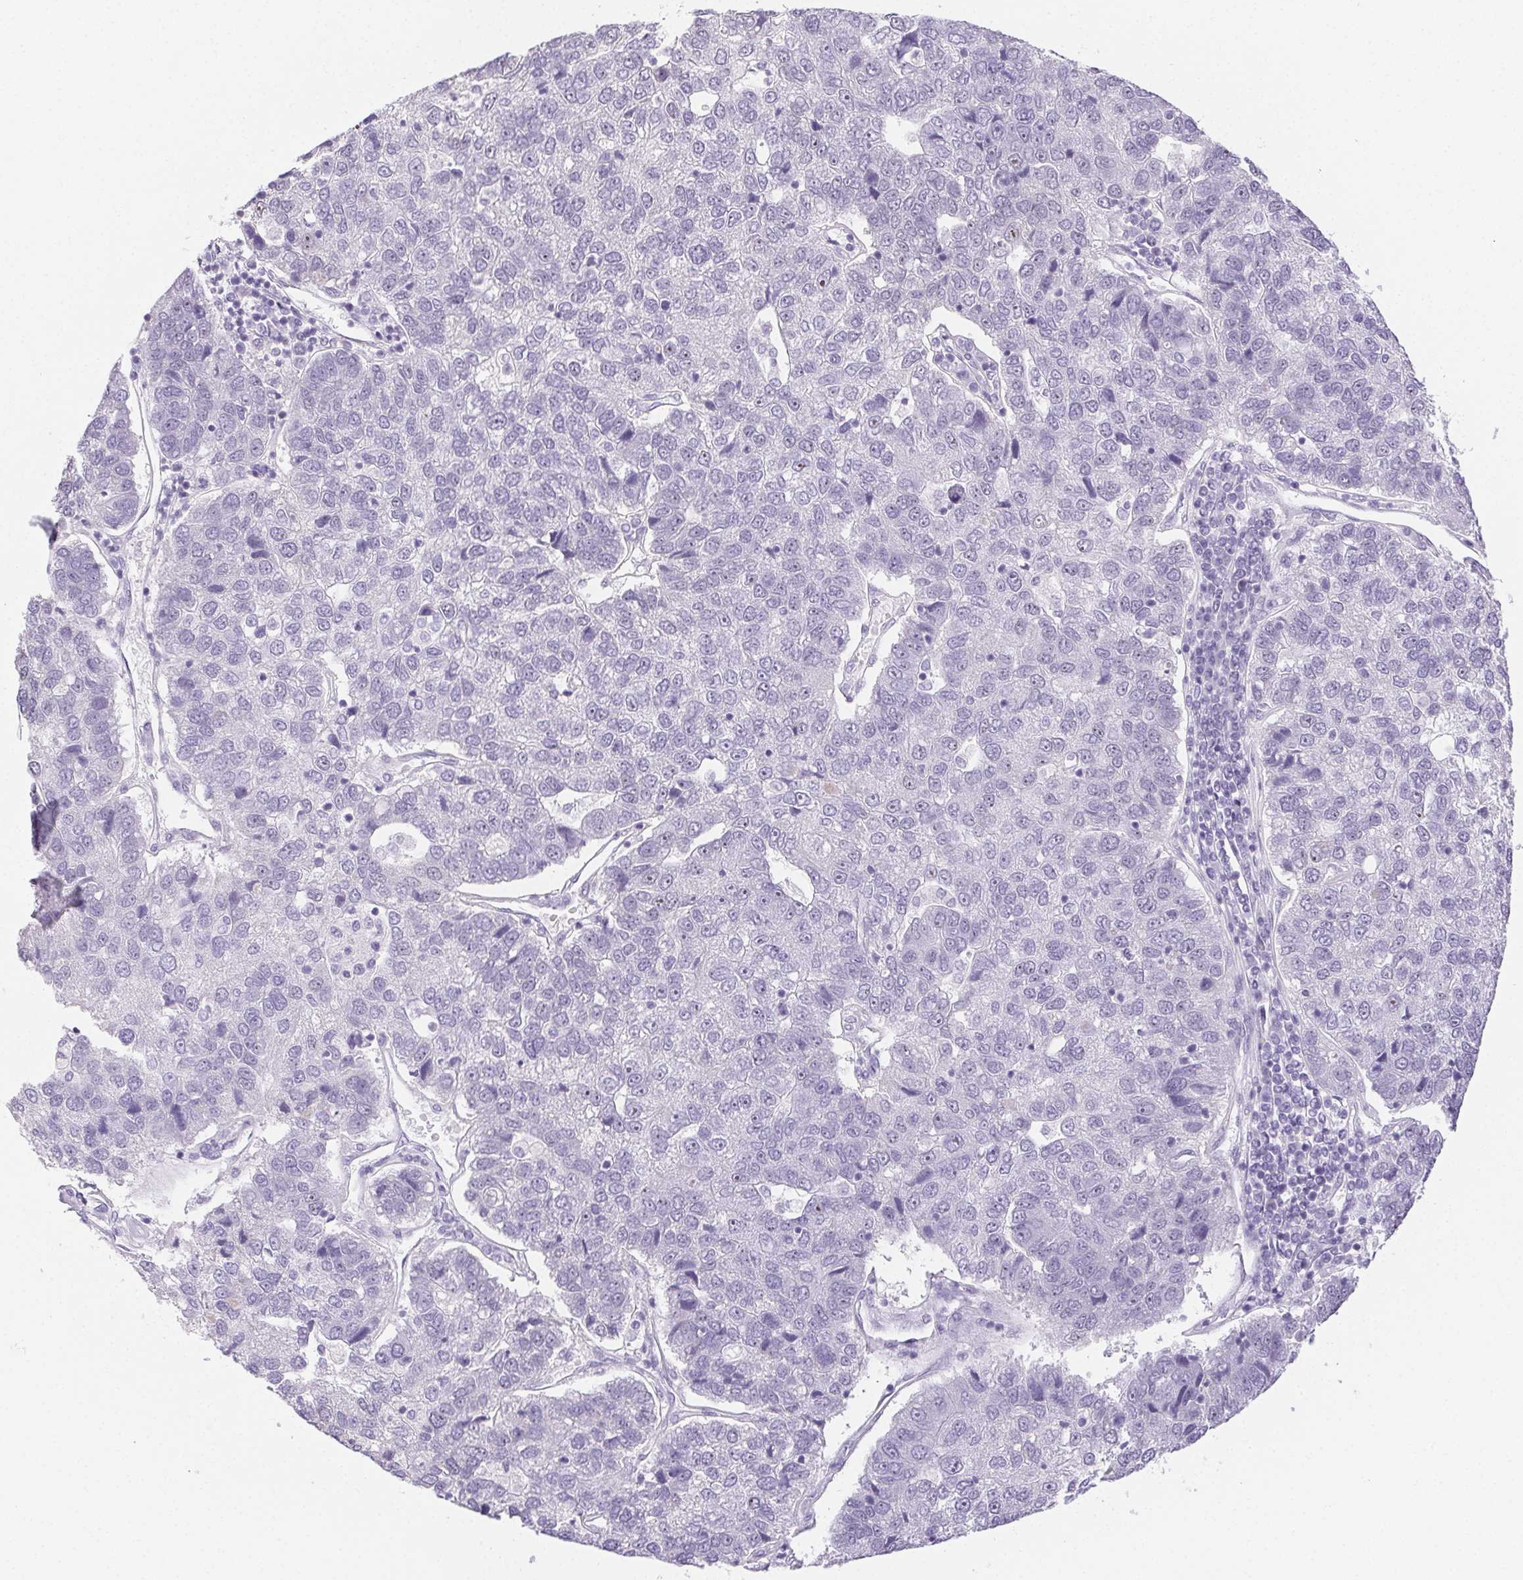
{"staining": {"intensity": "negative", "quantity": "none", "location": "none"}, "tissue": "pancreatic cancer", "cell_type": "Tumor cells", "image_type": "cancer", "snomed": [{"axis": "morphology", "description": "Adenocarcinoma, NOS"}, {"axis": "topography", "description": "Pancreas"}], "caption": "This is a histopathology image of immunohistochemistry (IHC) staining of adenocarcinoma (pancreatic), which shows no positivity in tumor cells. (Brightfield microscopy of DAB immunohistochemistry (IHC) at high magnification).", "gene": "ST8SIA3", "patient": {"sex": "female", "age": 61}}